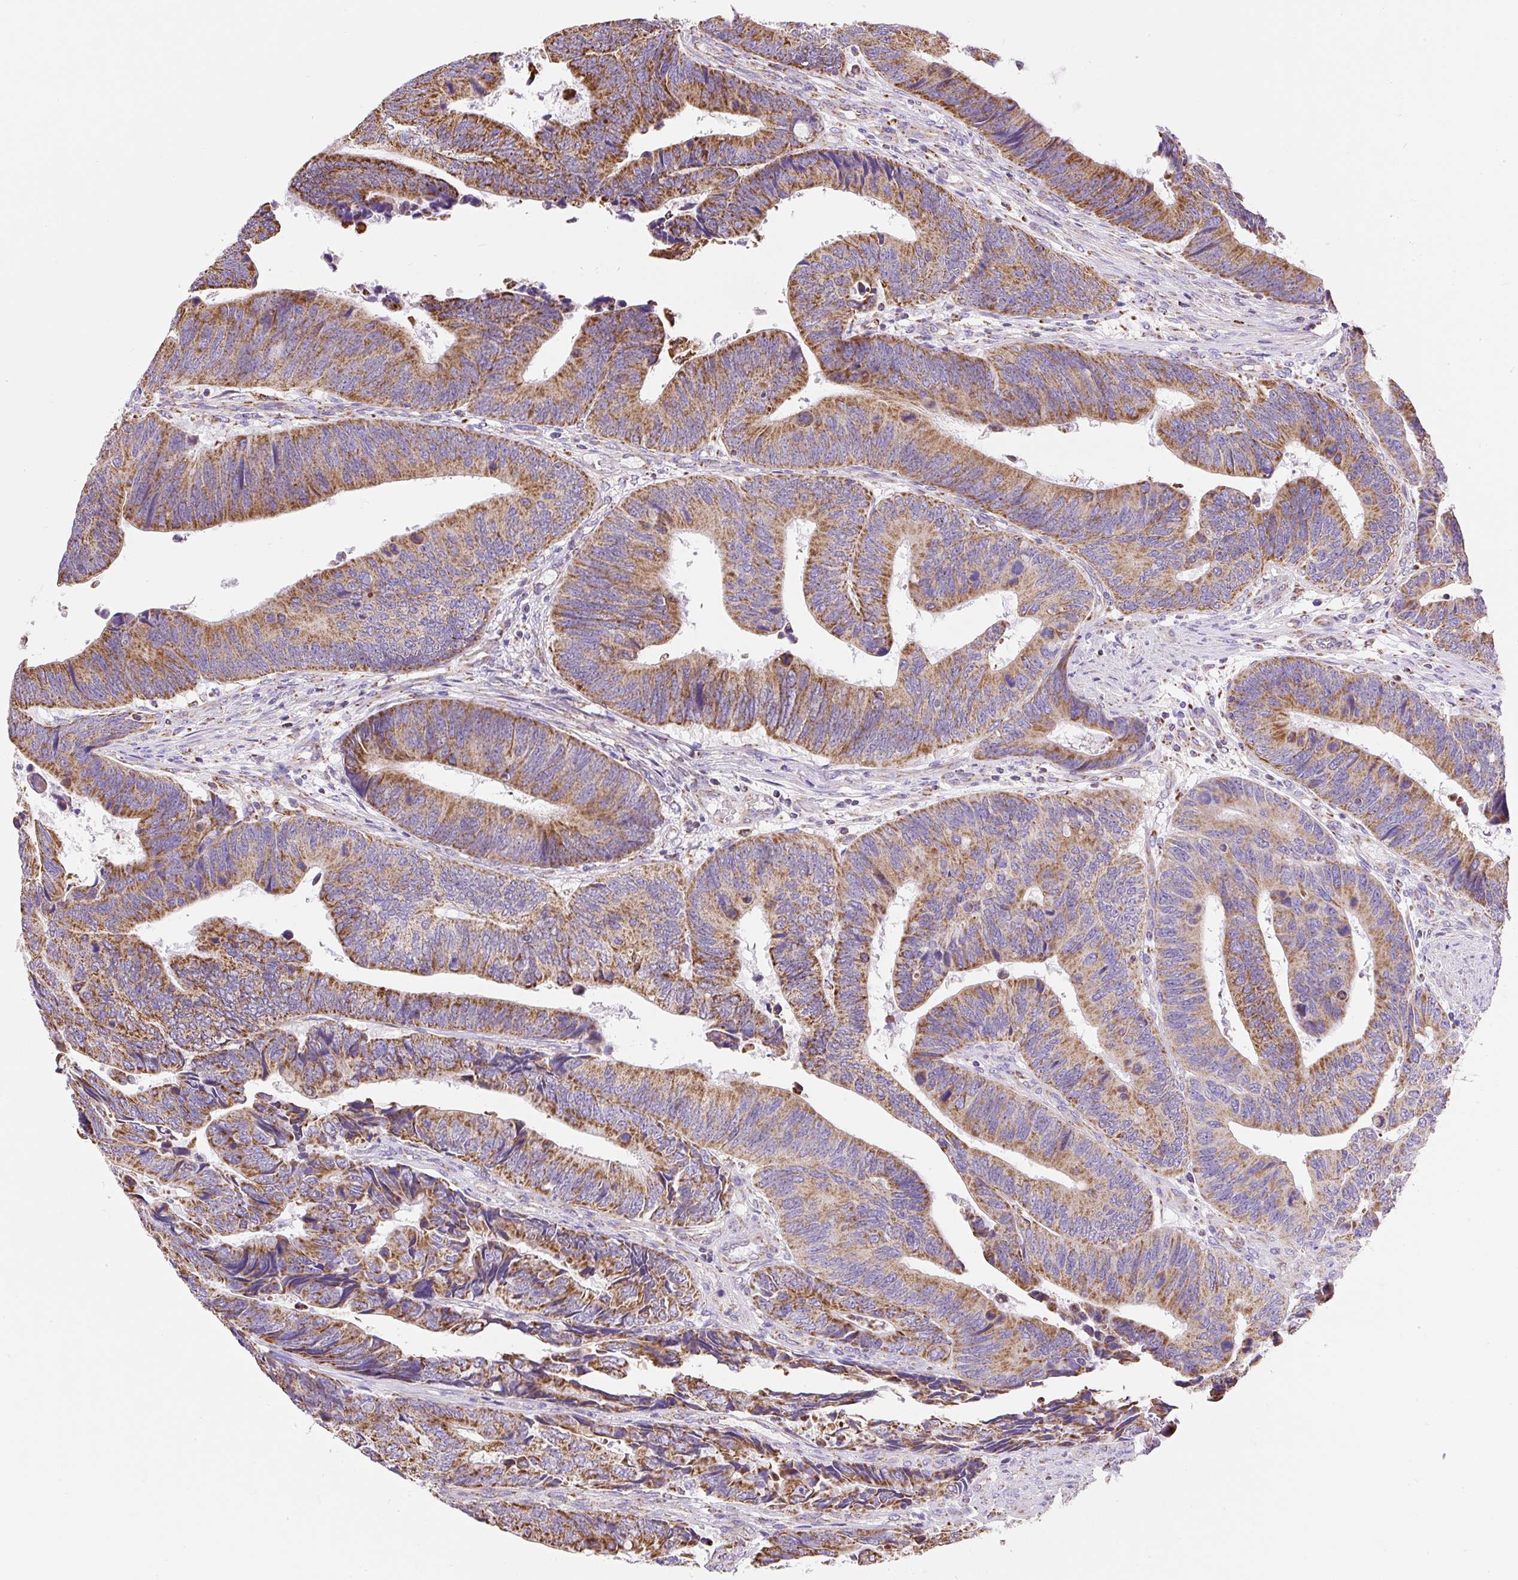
{"staining": {"intensity": "moderate", "quantity": ">75%", "location": "cytoplasmic/membranous"}, "tissue": "colorectal cancer", "cell_type": "Tumor cells", "image_type": "cancer", "snomed": [{"axis": "morphology", "description": "Adenocarcinoma, NOS"}, {"axis": "topography", "description": "Colon"}], "caption": "Tumor cells demonstrate moderate cytoplasmic/membranous expression in approximately >75% of cells in colorectal cancer (adenocarcinoma).", "gene": "DAAM2", "patient": {"sex": "male", "age": 87}}